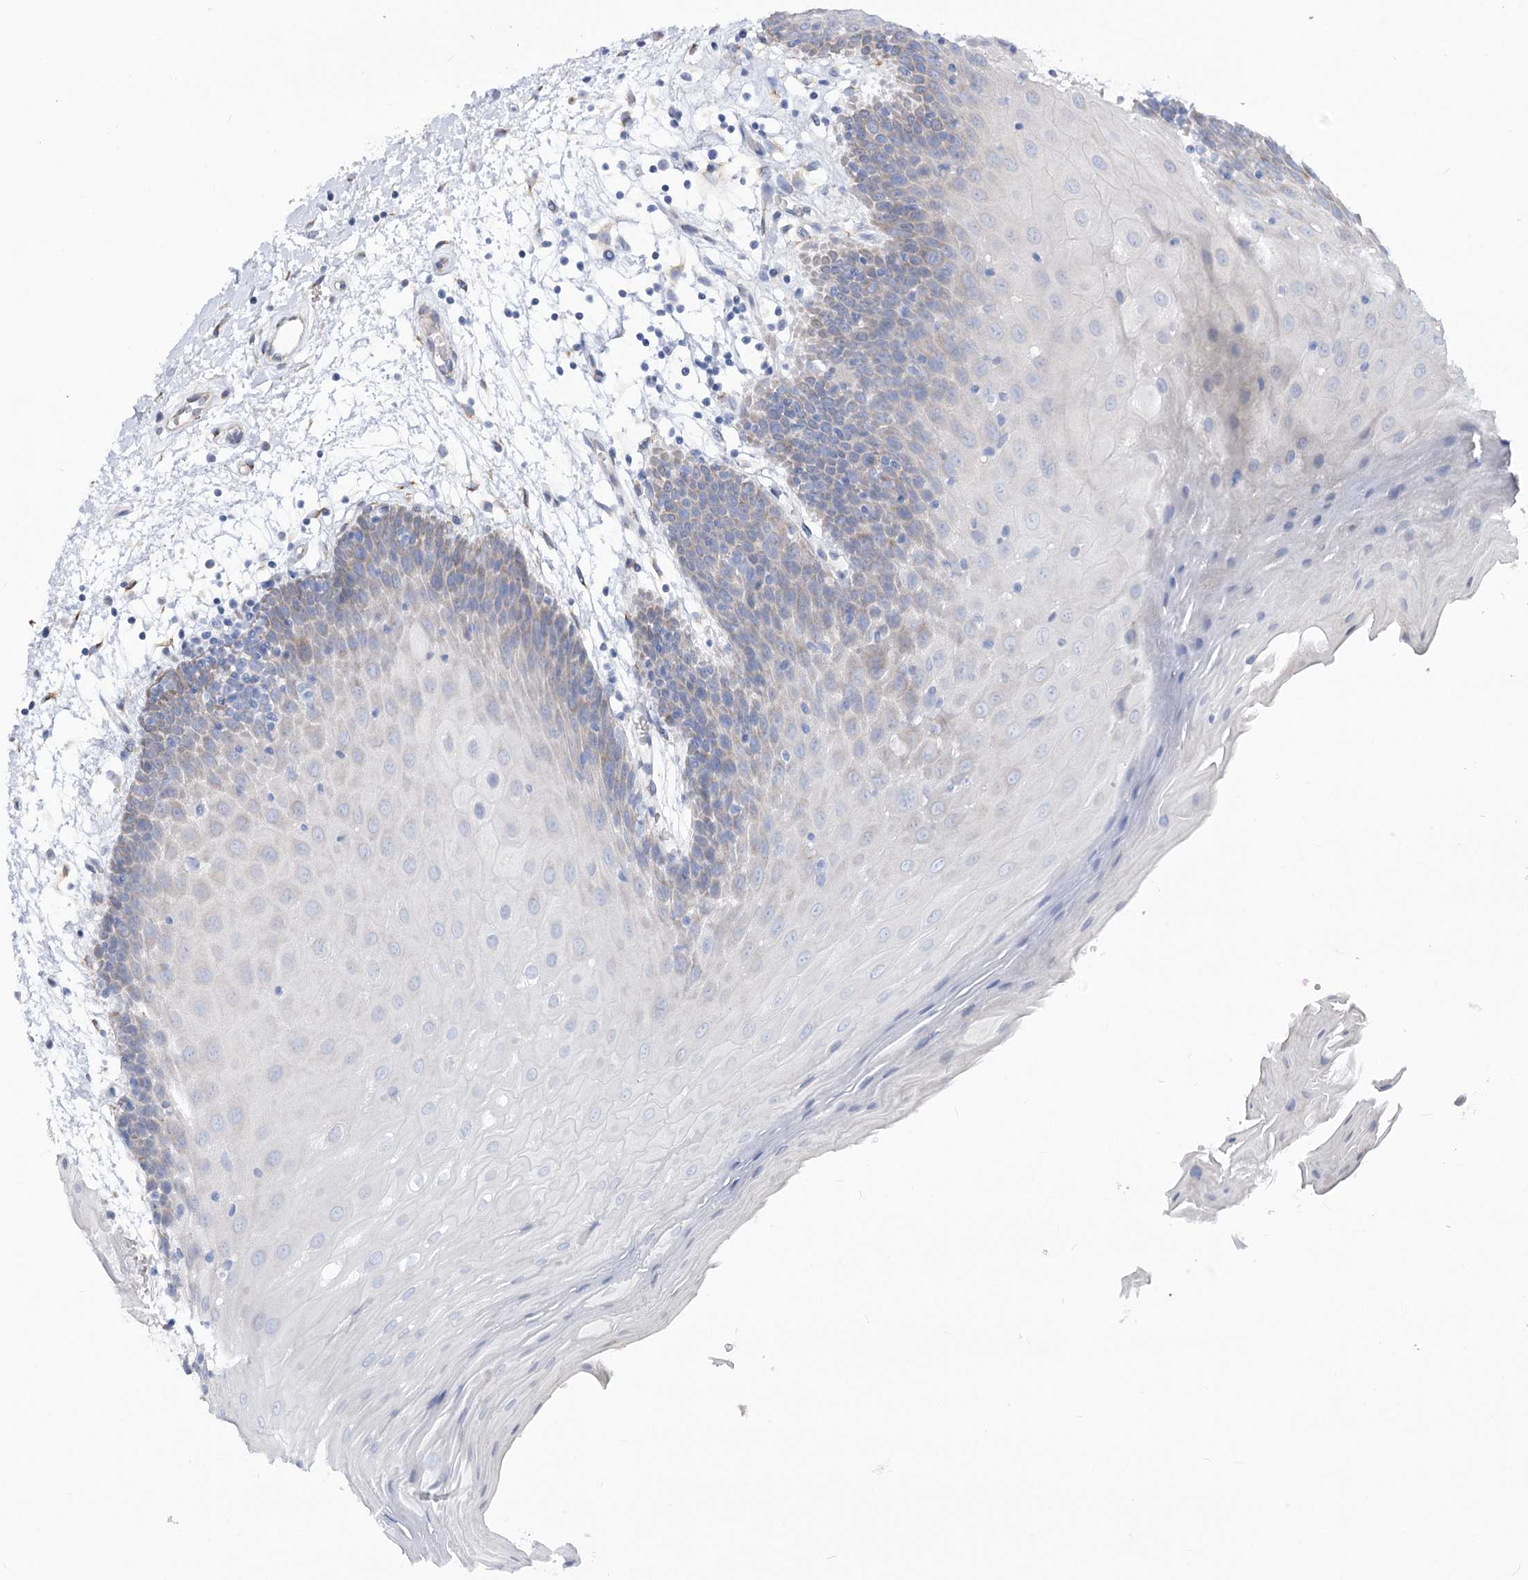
{"staining": {"intensity": "negative", "quantity": "none", "location": "none"}, "tissue": "oral mucosa", "cell_type": "Squamous epithelial cells", "image_type": "normal", "snomed": [{"axis": "morphology", "description": "Normal tissue, NOS"}, {"axis": "topography", "description": "Skeletal muscle"}, {"axis": "topography", "description": "Oral tissue"}, {"axis": "topography", "description": "Salivary gland"}, {"axis": "topography", "description": "Peripheral nerve tissue"}], "caption": "IHC histopathology image of normal oral mucosa: oral mucosa stained with DAB (3,3'-diaminobenzidine) displays no significant protein positivity in squamous epithelial cells. Nuclei are stained in blue.", "gene": "STT3B", "patient": {"sex": "male", "age": 54}}